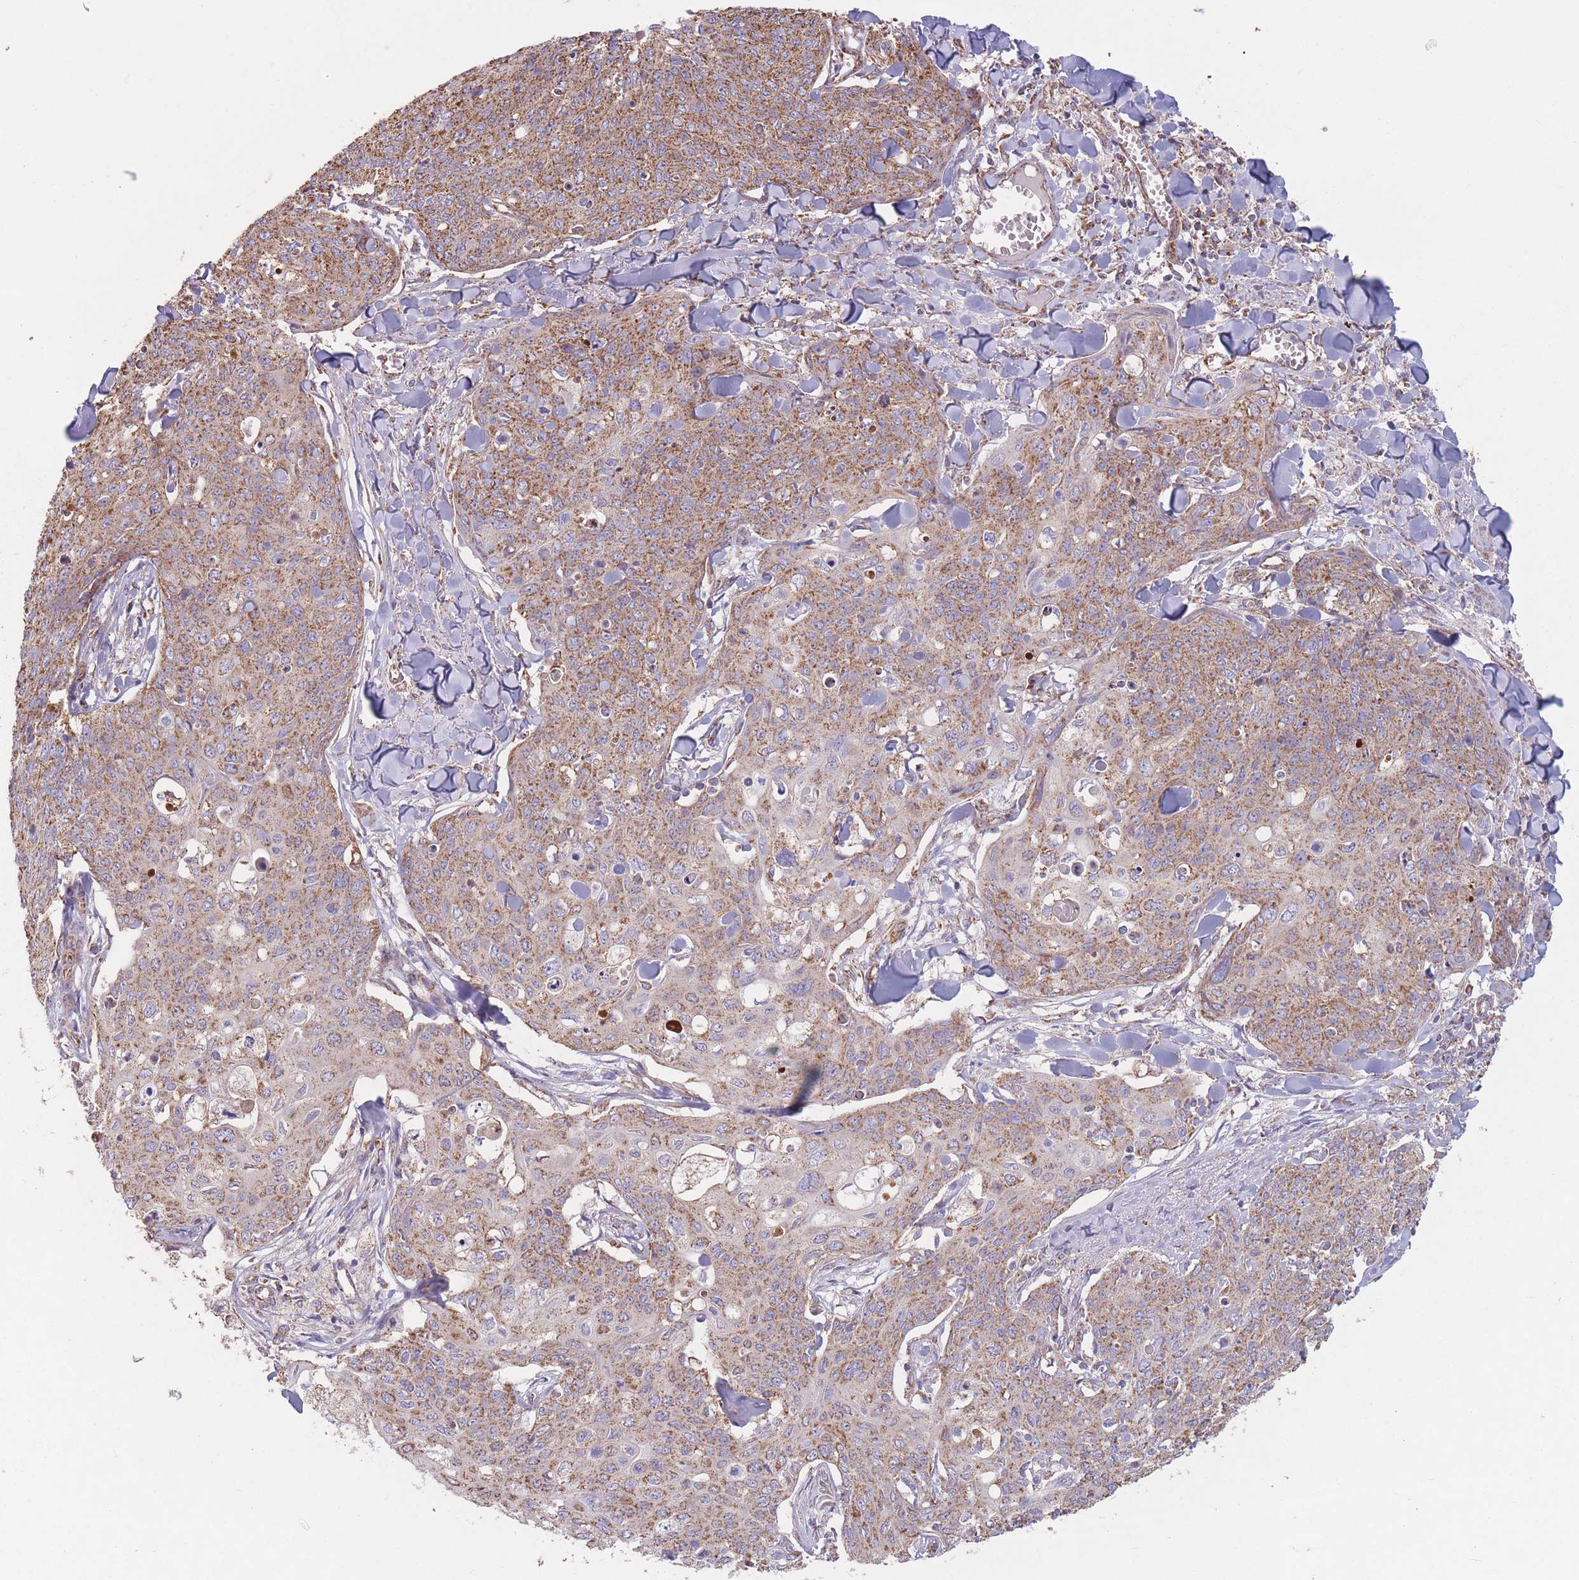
{"staining": {"intensity": "moderate", "quantity": ">75%", "location": "cytoplasmic/membranous"}, "tissue": "skin cancer", "cell_type": "Tumor cells", "image_type": "cancer", "snomed": [{"axis": "morphology", "description": "Squamous cell carcinoma, NOS"}, {"axis": "topography", "description": "Skin"}, {"axis": "topography", "description": "Vulva"}], "caption": "Skin cancer stained with a brown dye exhibits moderate cytoplasmic/membranous positive positivity in approximately >75% of tumor cells.", "gene": "KIF16B", "patient": {"sex": "female", "age": 85}}